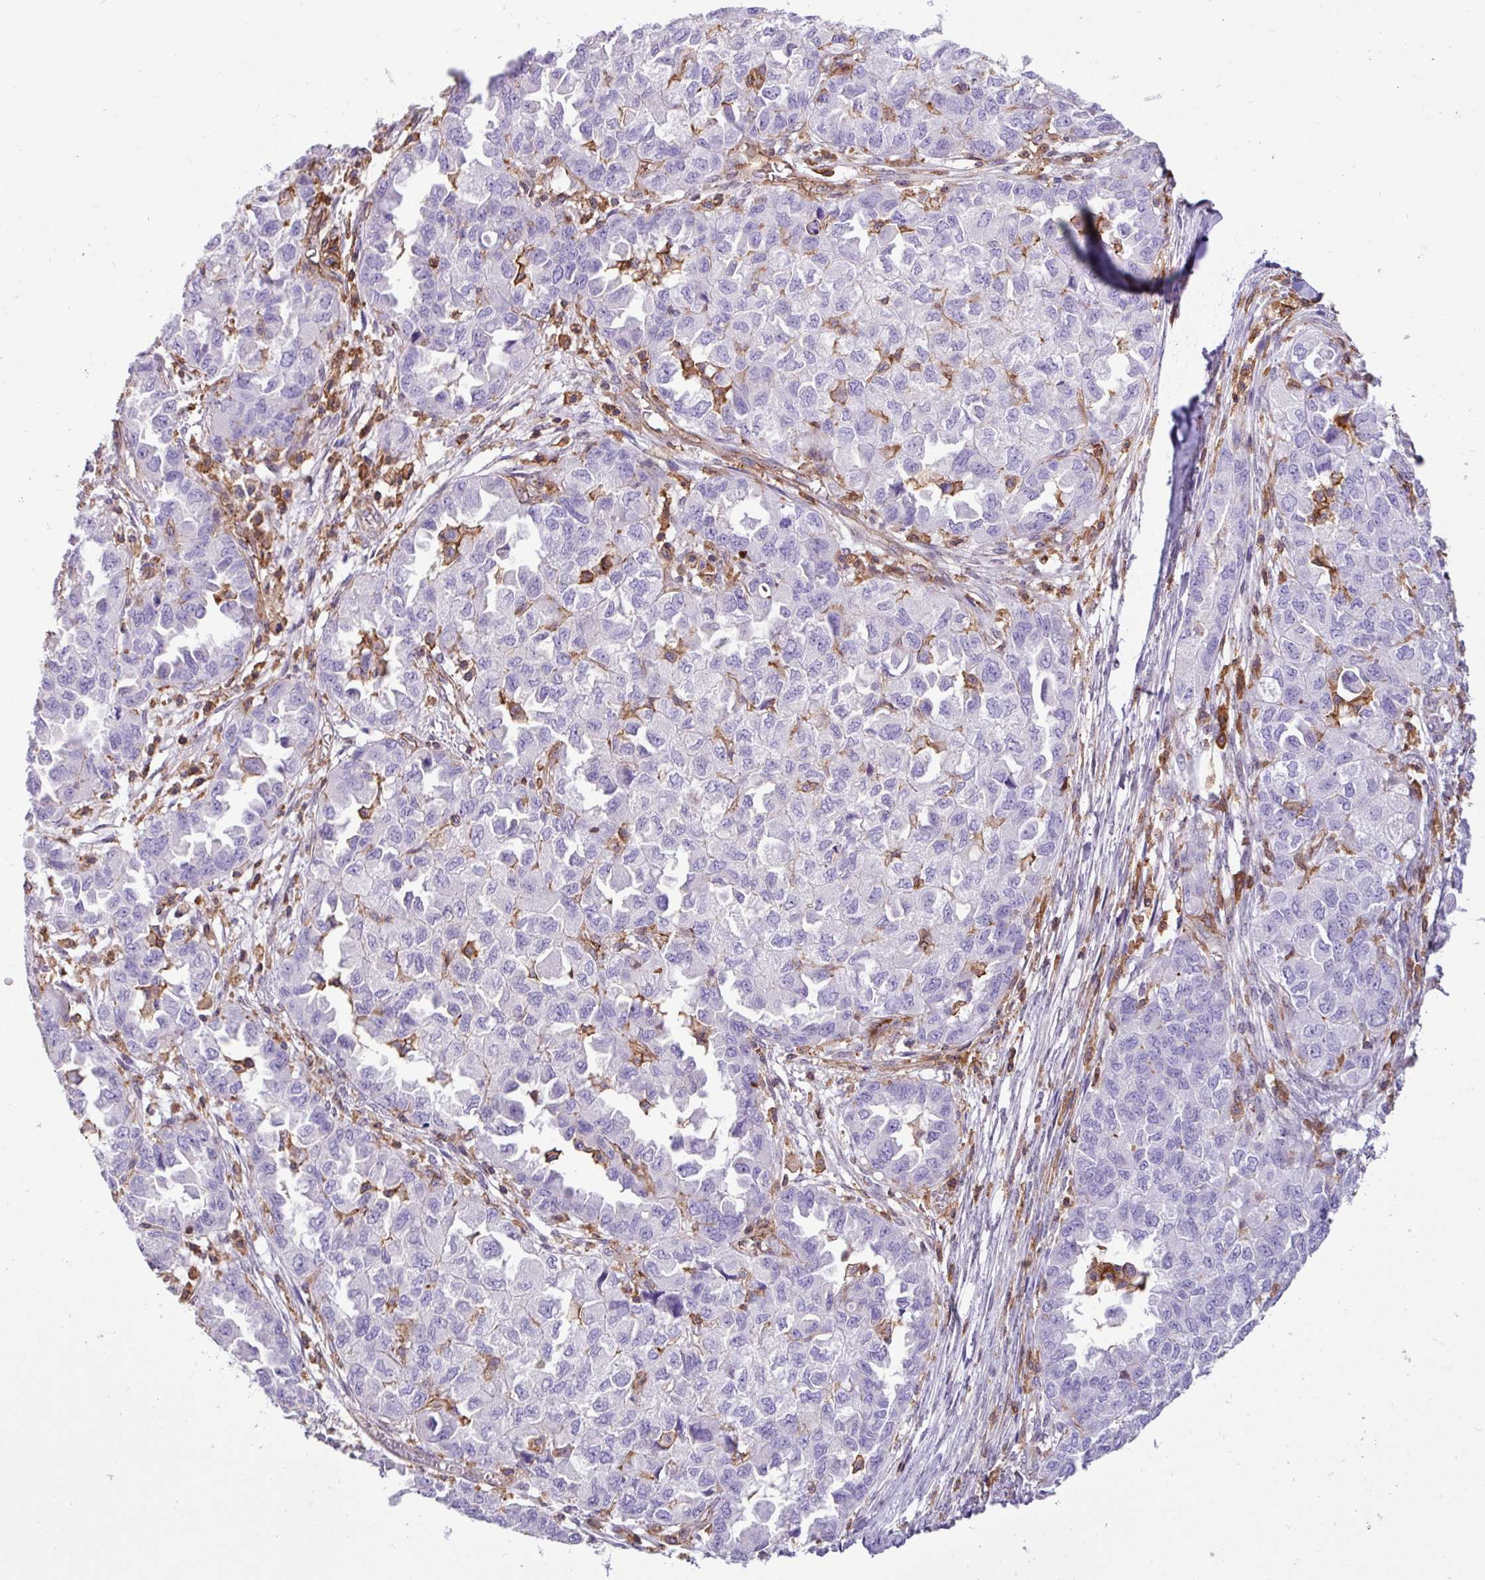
{"staining": {"intensity": "negative", "quantity": "none", "location": "none"}, "tissue": "ovarian cancer", "cell_type": "Tumor cells", "image_type": "cancer", "snomed": [{"axis": "morphology", "description": "Cystadenocarcinoma, serous, NOS"}, {"axis": "topography", "description": "Ovary"}], "caption": "Tumor cells show no significant protein positivity in ovarian cancer (serous cystadenocarcinoma). (Brightfield microscopy of DAB (3,3'-diaminobenzidine) IHC at high magnification).", "gene": "PPP1R18", "patient": {"sex": "female", "age": 84}}